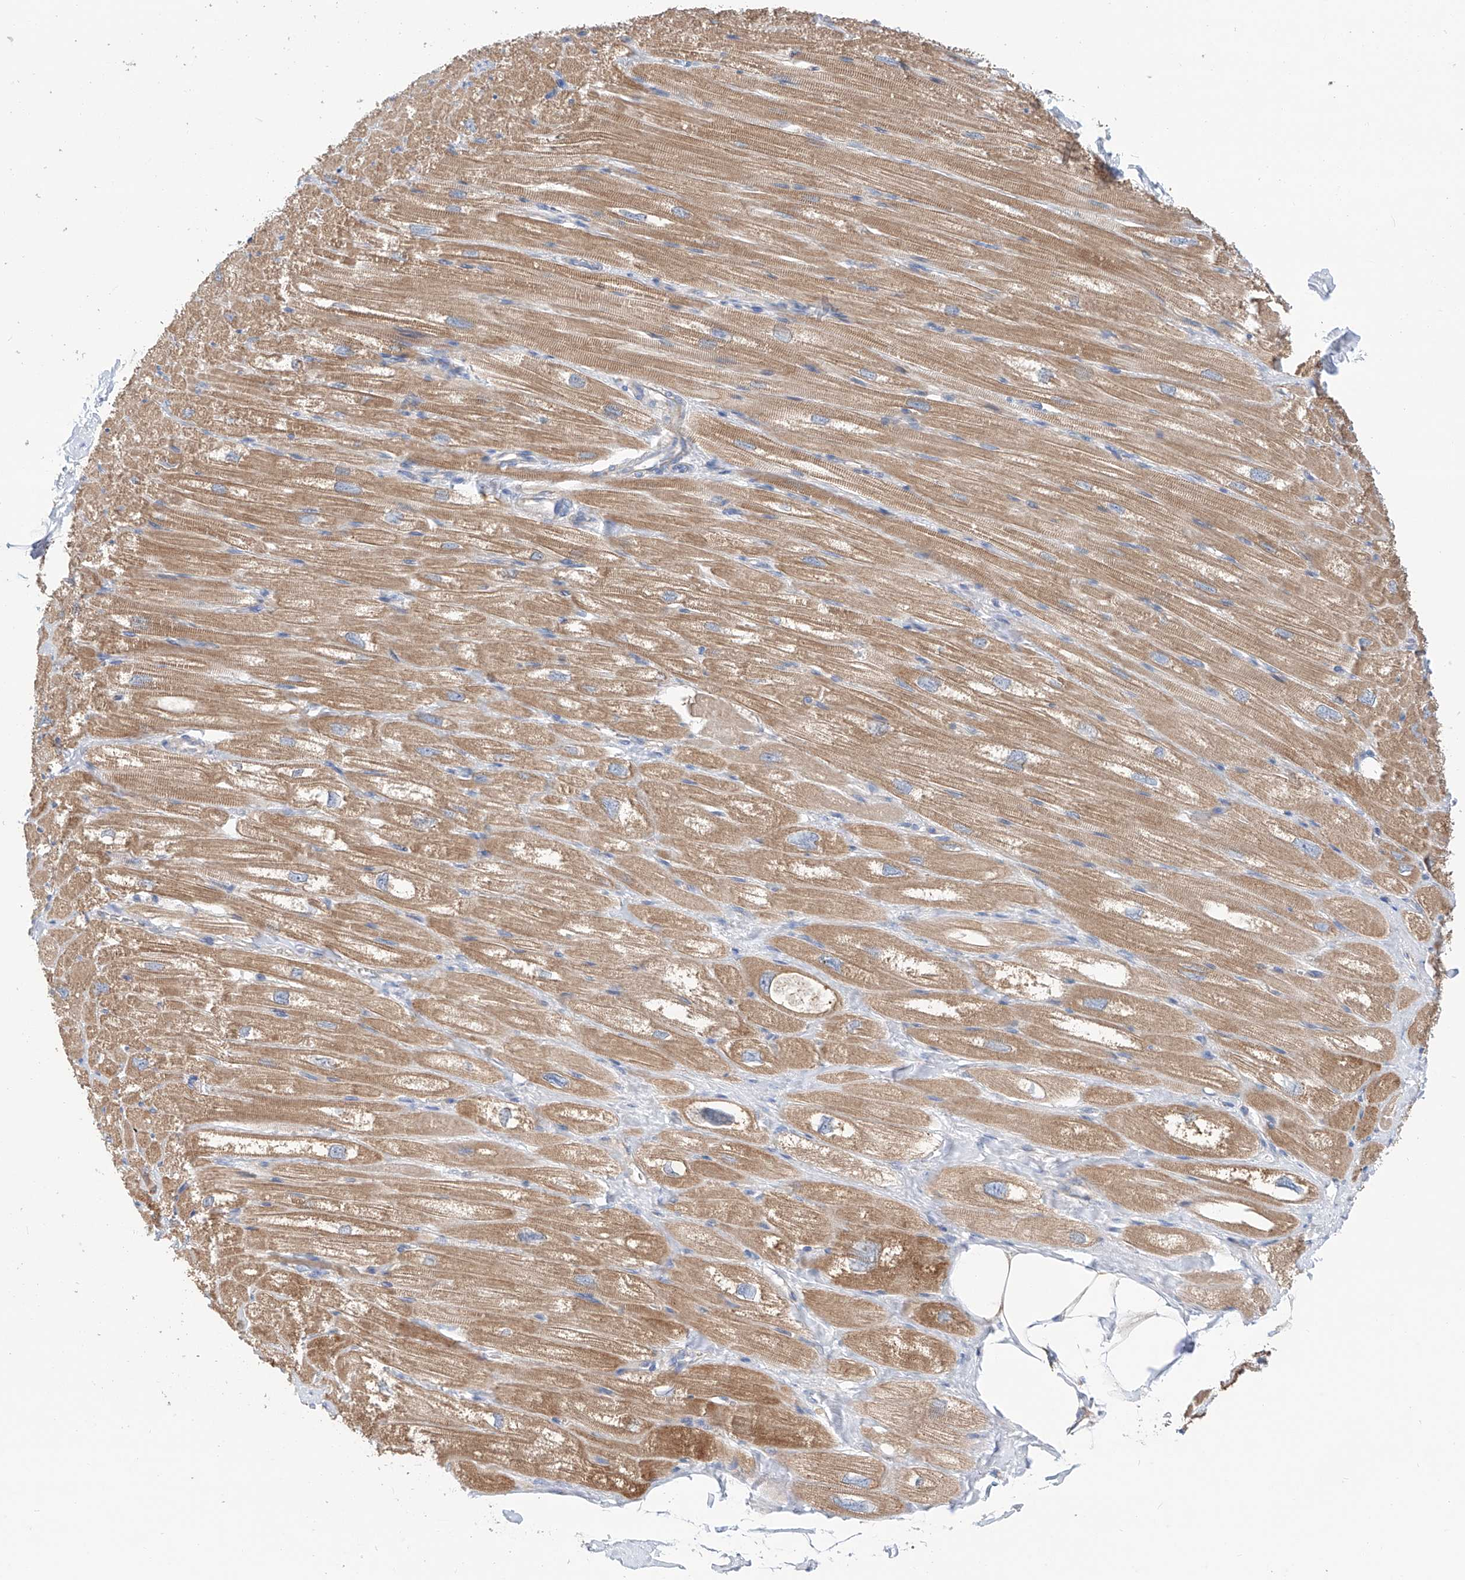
{"staining": {"intensity": "moderate", "quantity": ">75%", "location": "cytoplasmic/membranous"}, "tissue": "heart muscle", "cell_type": "Cardiomyocytes", "image_type": "normal", "snomed": [{"axis": "morphology", "description": "Normal tissue, NOS"}, {"axis": "topography", "description": "Heart"}], "caption": "Protein staining displays moderate cytoplasmic/membranous positivity in about >75% of cardiomyocytes in unremarkable heart muscle. The protein is shown in brown color, while the nuclei are stained blue.", "gene": "SLC22A7", "patient": {"sex": "male", "age": 50}}